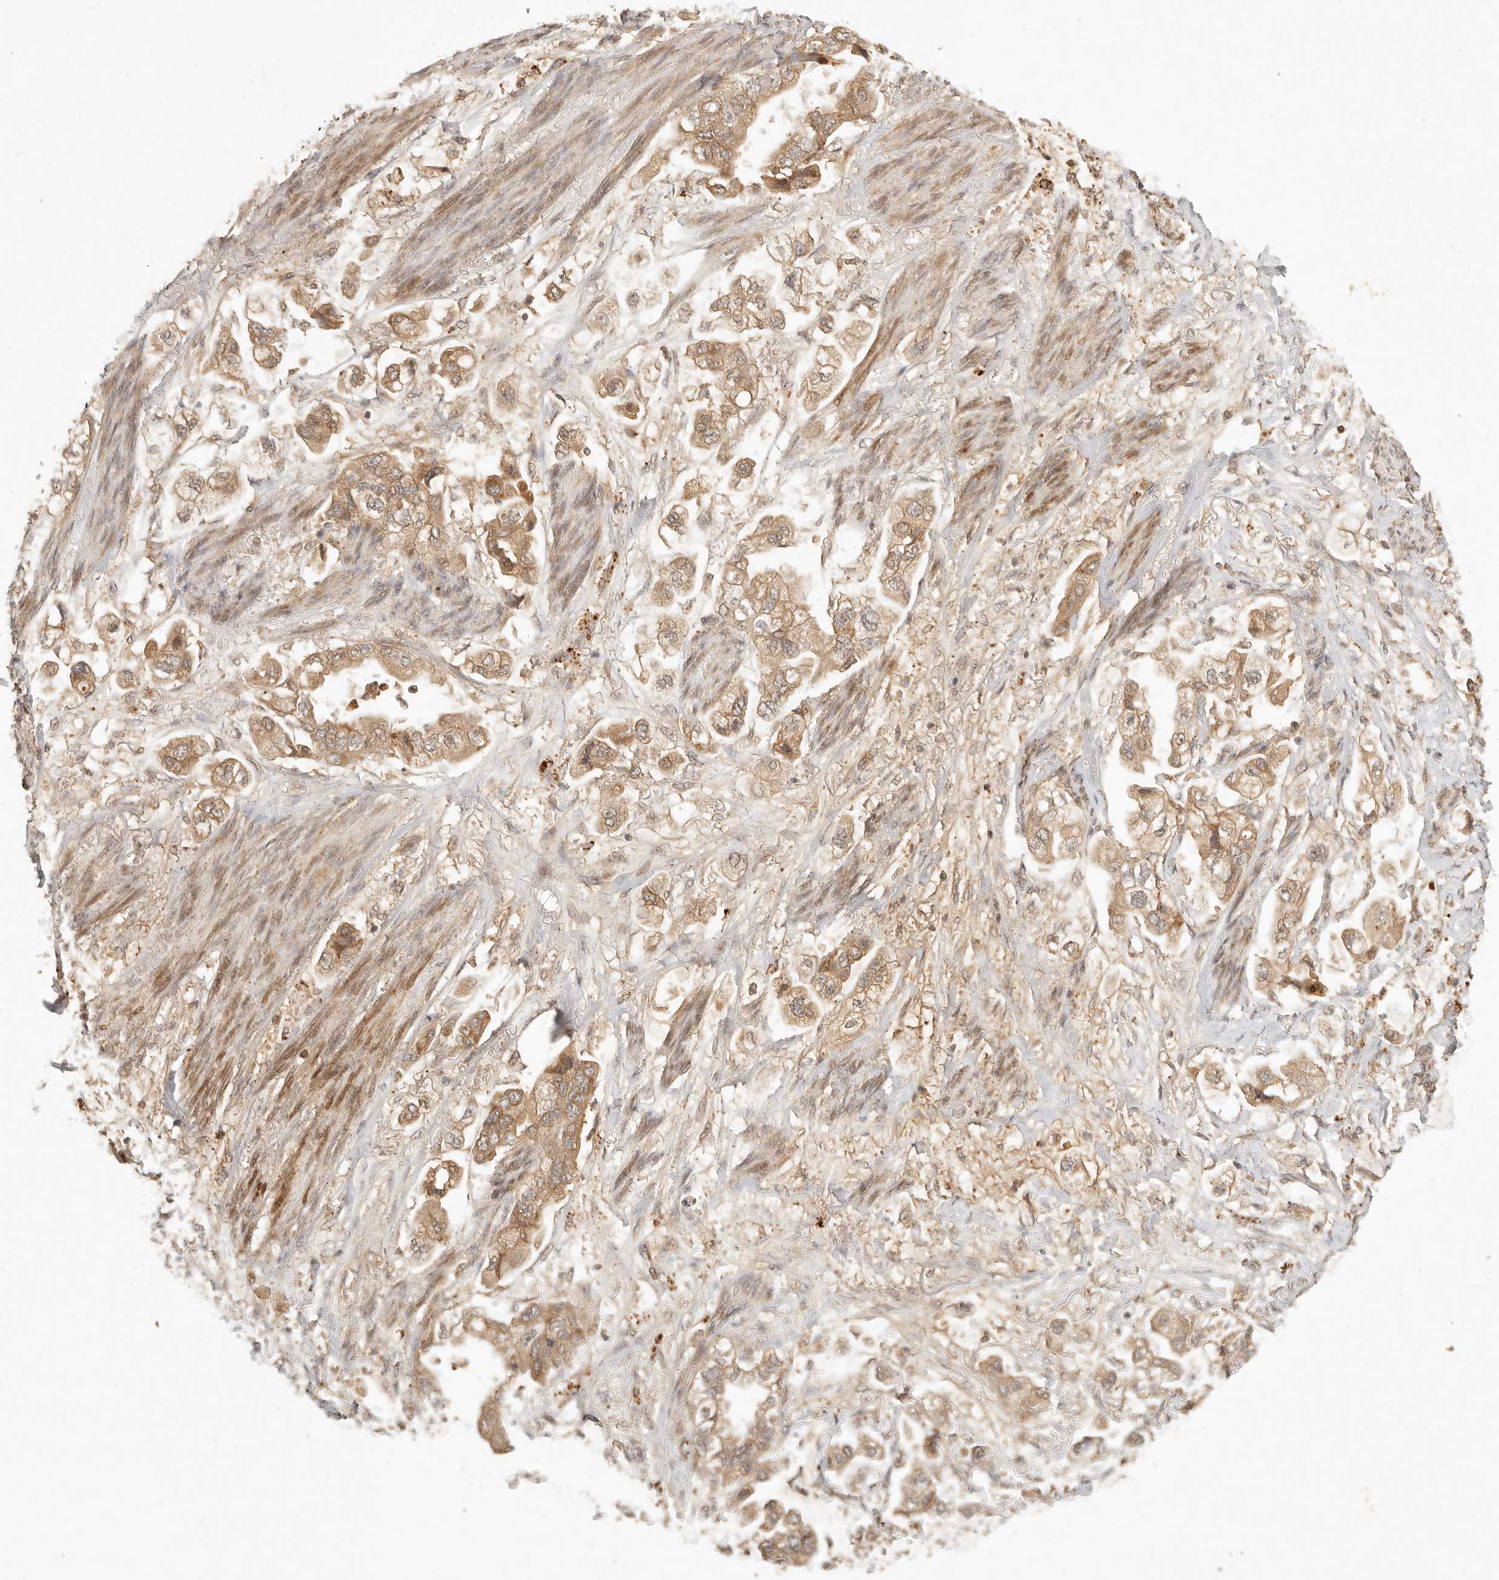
{"staining": {"intensity": "moderate", "quantity": ">75%", "location": "cytoplasmic/membranous"}, "tissue": "stomach cancer", "cell_type": "Tumor cells", "image_type": "cancer", "snomed": [{"axis": "morphology", "description": "Adenocarcinoma, NOS"}, {"axis": "topography", "description": "Stomach"}], "caption": "This is a histology image of immunohistochemistry staining of stomach cancer, which shows moderate expression in the cytoplasmic/membranous of tumor cells.", "gene": "ANKRD61", "patient": {"sex": "male", "age": 62}}